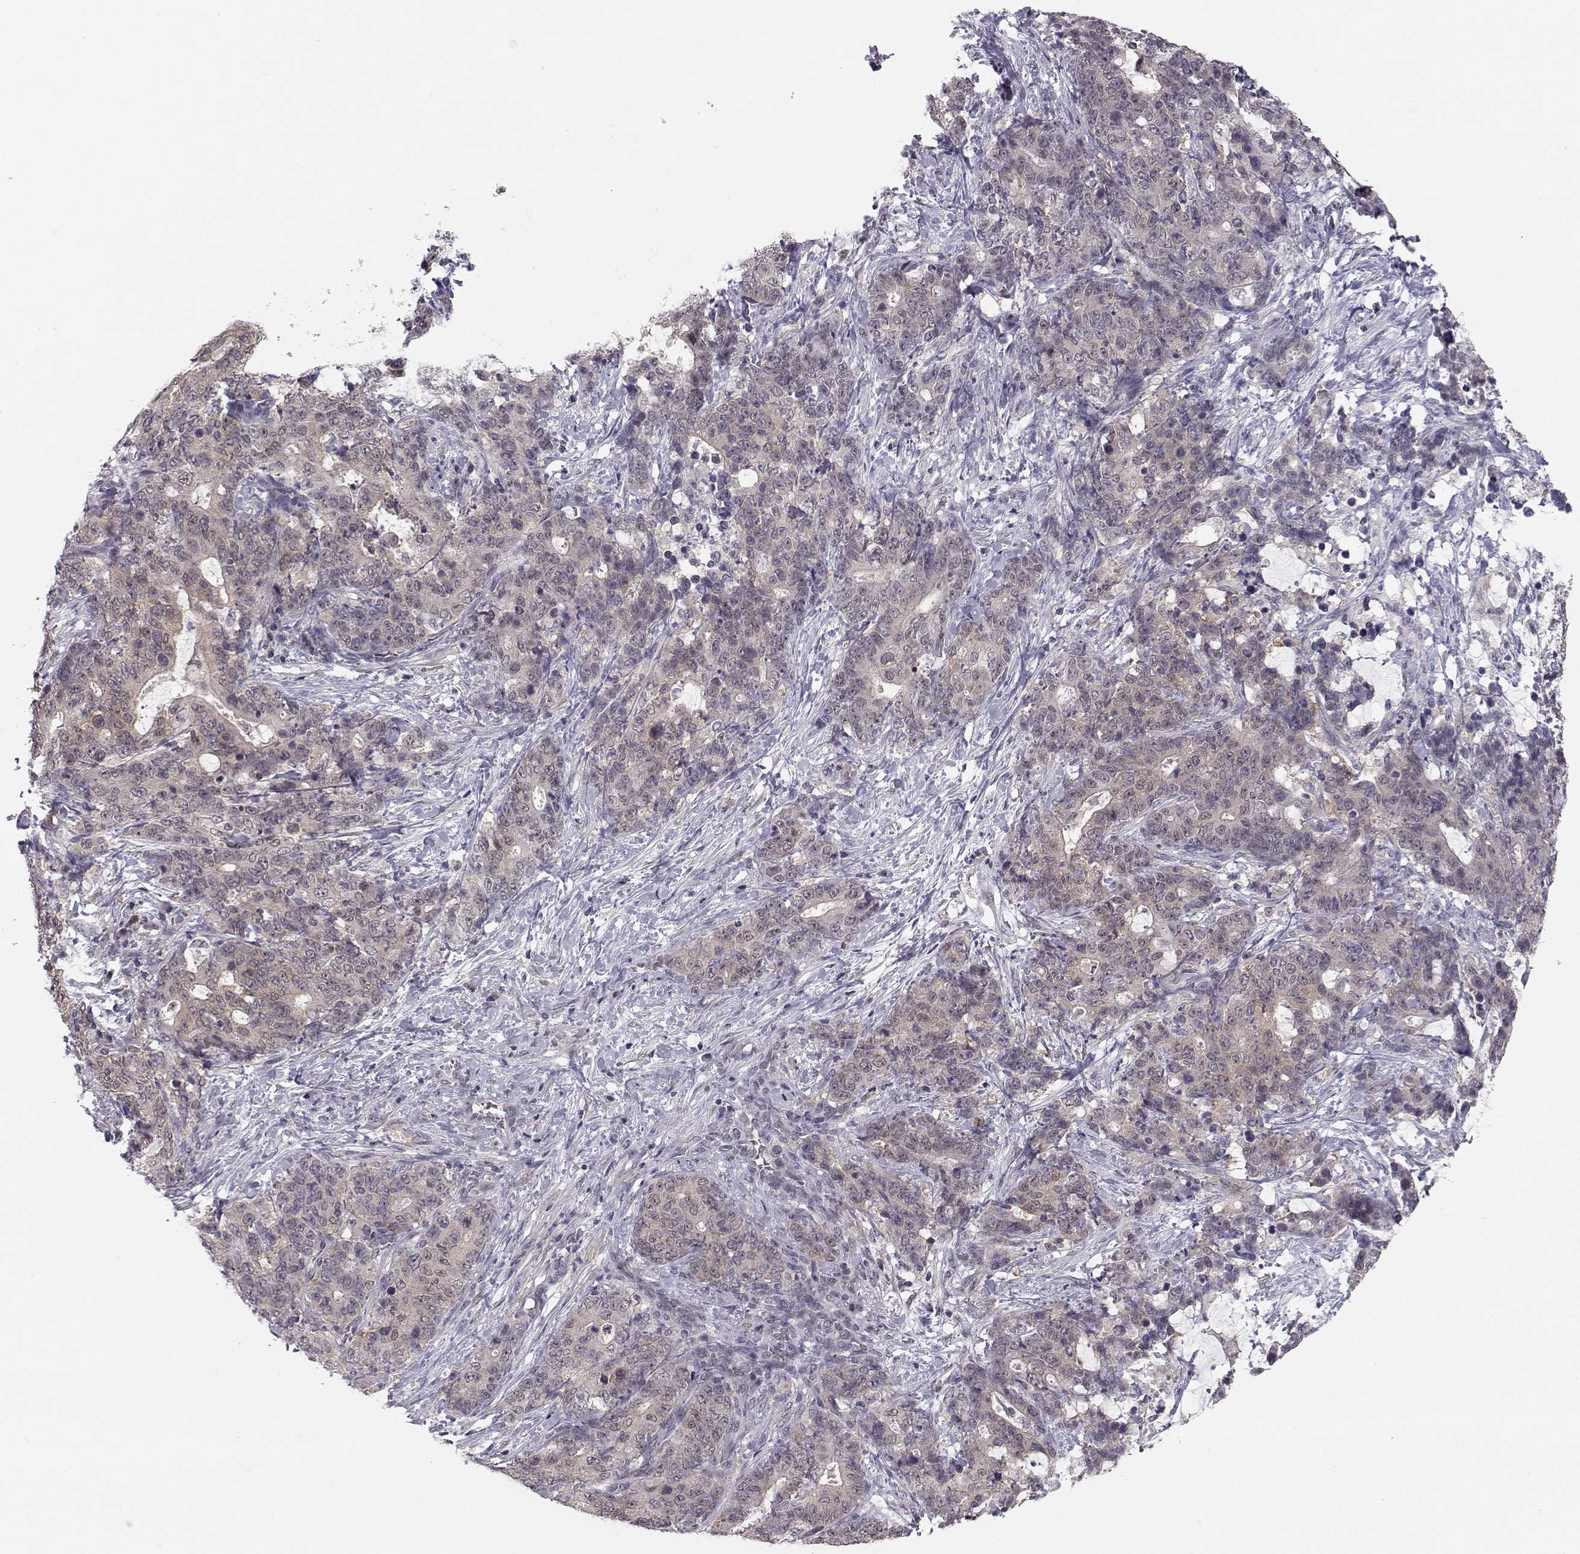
{"staining": {"intensity": "negative", "quantity": "none", "location": "none"}, "tissue": "stomach cancer", "cell_type": "Tumor cells", "image_type": "cancer", "snomed": [{"axis": "morphology", "description": "Normal tissue, NOS"}, {"axis": "morphology", "description": "Adenocarcinoma, NOS"}, {"axis": "topography", "description": "Stomach"}], "caption": "Protein analysis of stomach cancer (adenocarcinoma) demonstrates no significant staining in tumor cells.", "gene": "KIF13B", "patient": {"sex": "female", "age": 64}}